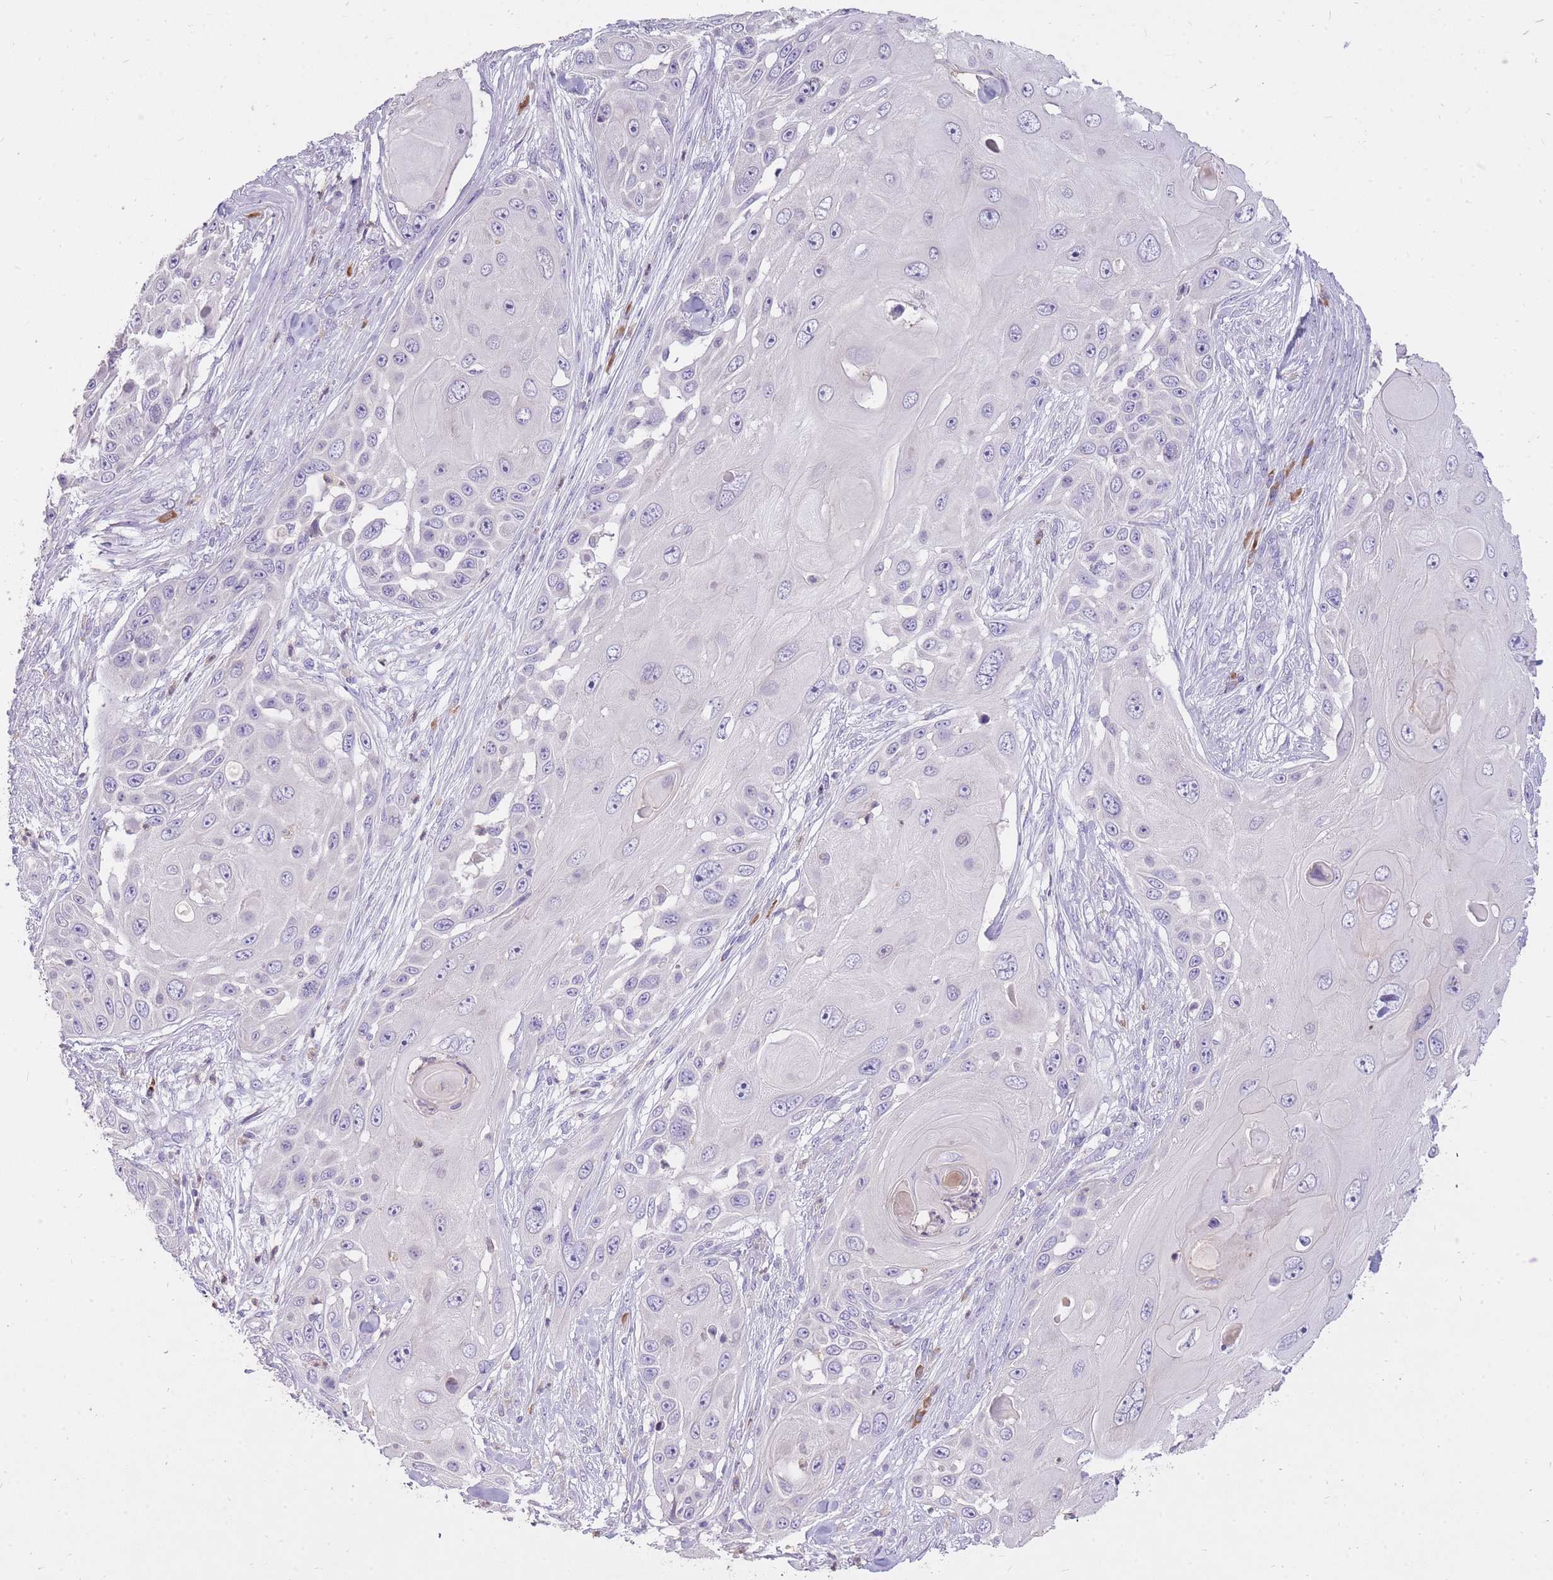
{"staining": {"intensity": "negative", "quantity": "none", "location": "none"}, "tissue": "skin cancer", "cell_type": "Tumor cells", "image_type": "cancer", "snomed": [{"axis": "morphology", "description": "Squamous cell carcinoma, NOS"}, {"axis": "topography", "description": "Skin"}], "caption": "Tumor cells show no significant protein staining in squamous cell carcinoma (skin).", "gene": "FRG2C", "patient": {"sex": "female", "age": 44}}